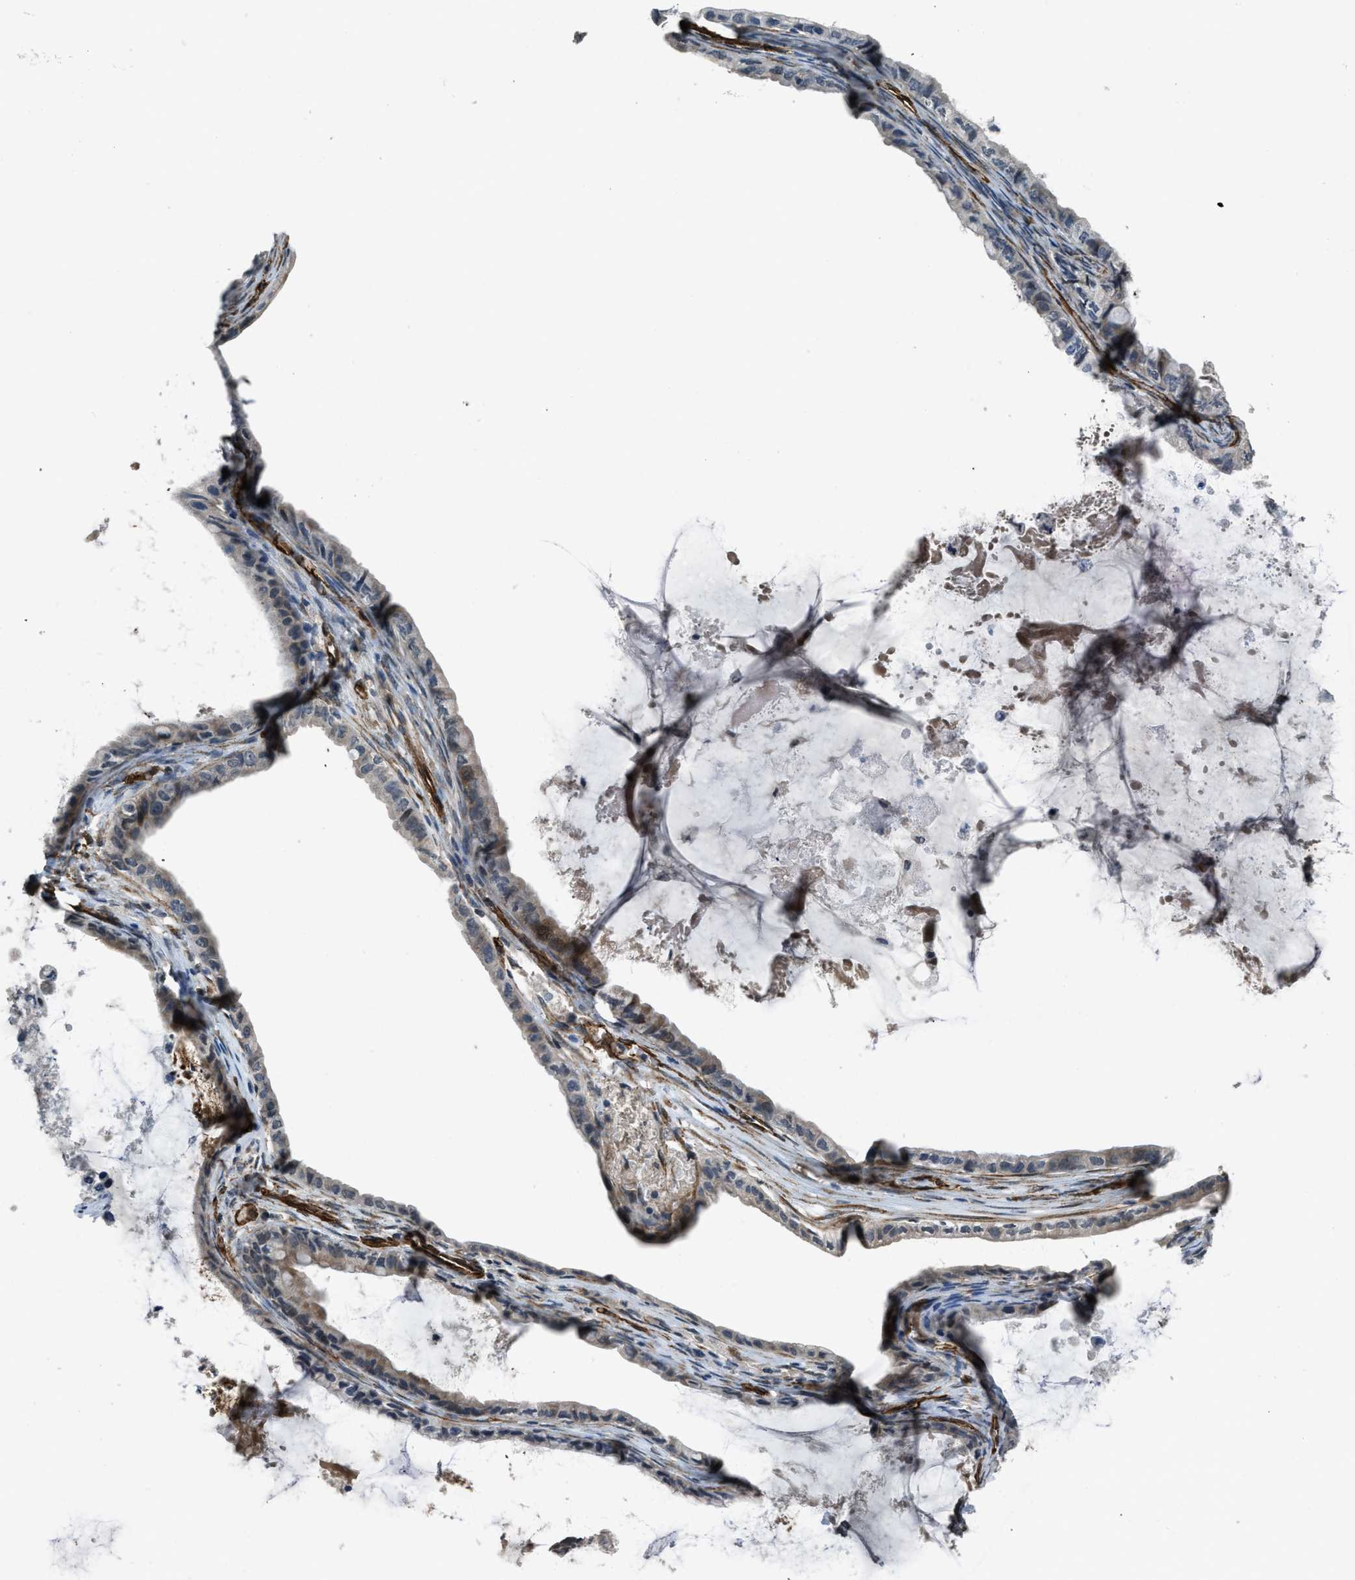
{"staining": {"intensity": "moderate", "quantity": "<25%", "location": "cytoplasmic/membranous,nuclear"}, "tissue": "ovarian cancer", "cell_type": "Tumor cells", "image_type": "cancer", "snomed": [{"axis": "morphology", "description": "Cystadenocarcinoma, mucinous, NOS"}, {"axis": "topography", "description": "Ovary"}], "caption": "Immunohistochemical staining of ovarian mucinous cystadenocarcinoma displays low levels of moderate cytoplasmic/membranous and nuclear positivity in about <25% of tumor cells. (brown staining indicates protein expression, while blue staining denotes nuclei).", "gene": "NMB", "patient": {"sex": "female", "age": 80}}